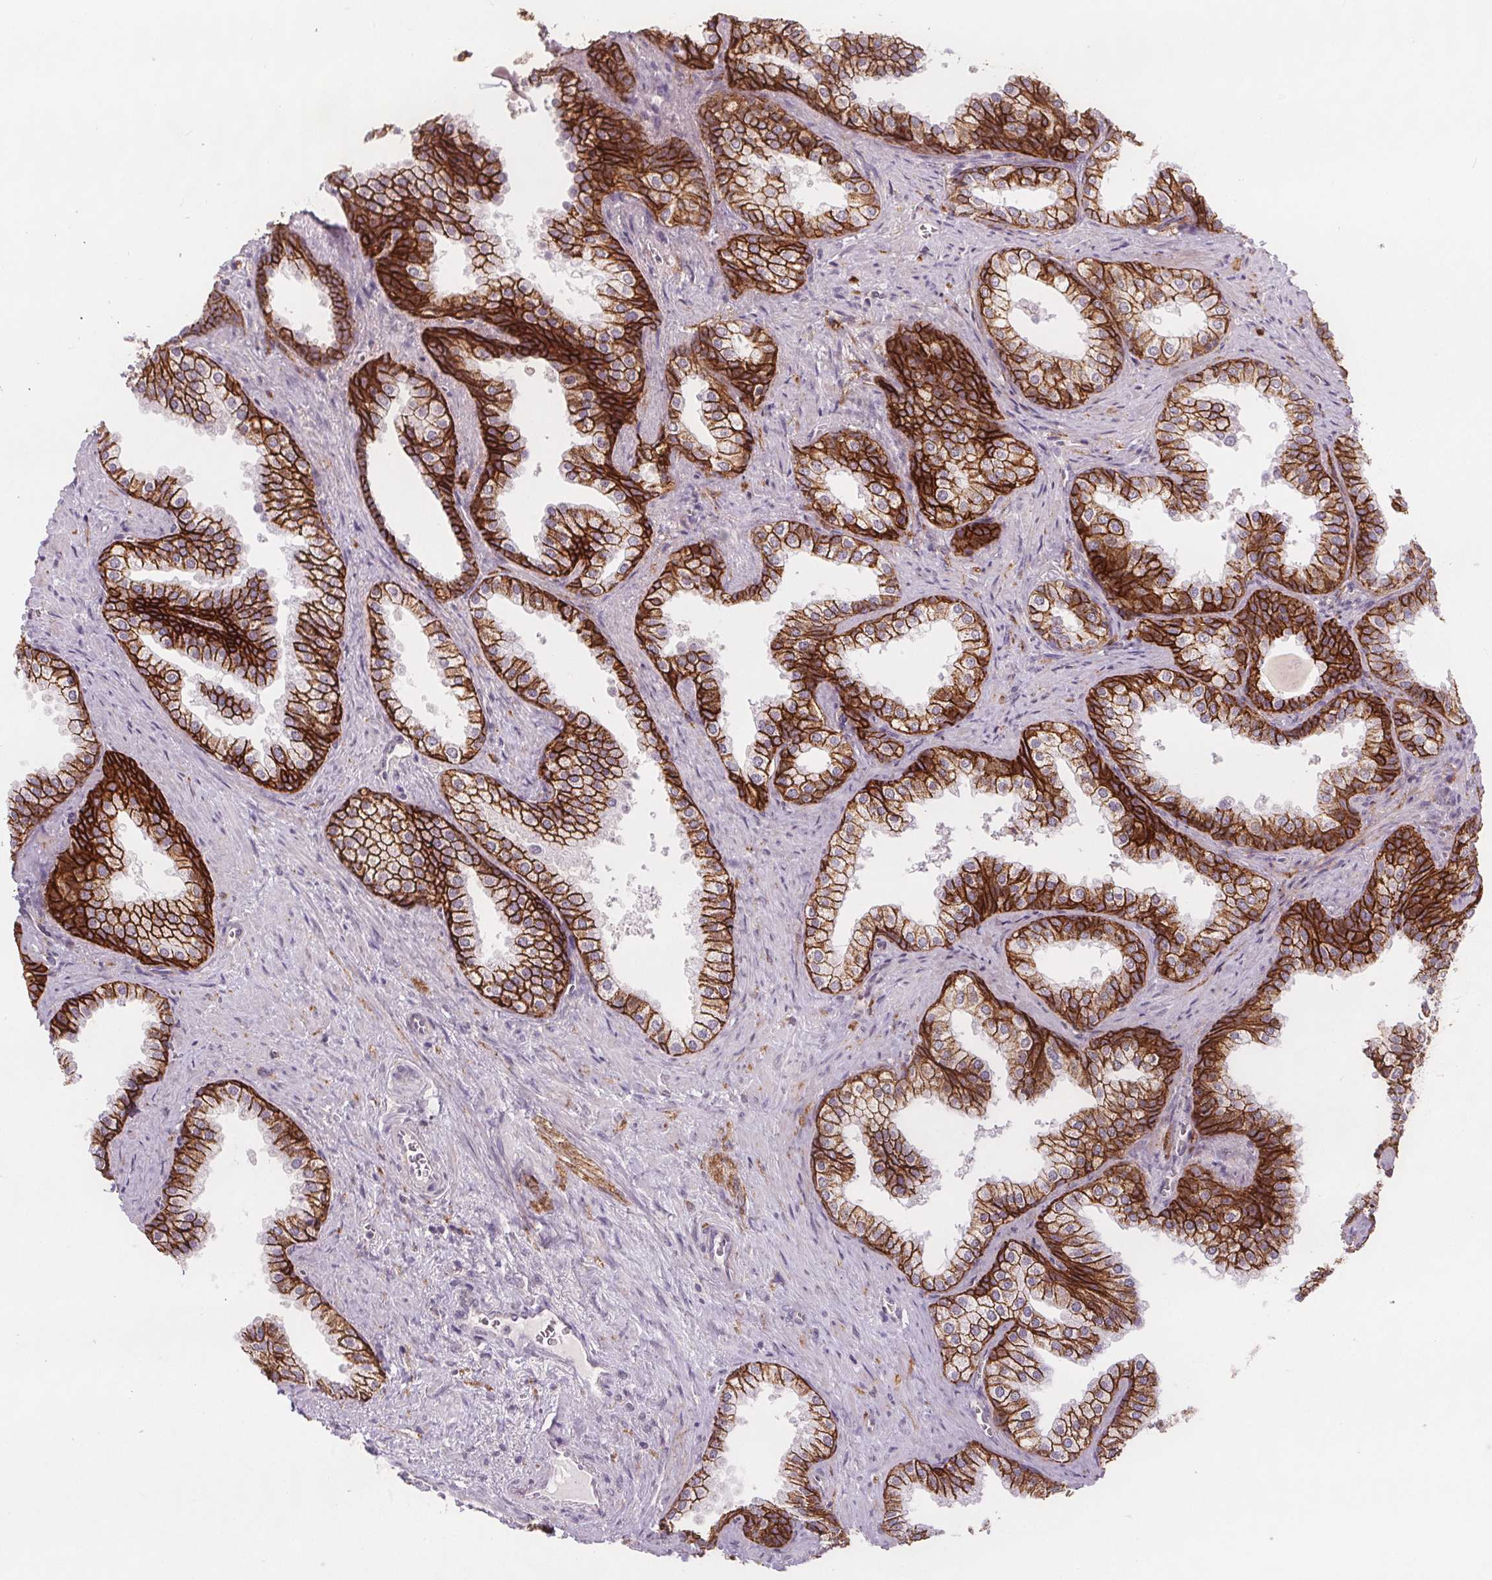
{"staining": {"intensity": "strong", "quantity": ">75%", "location": "cytoplasmic/membranous"}, "tissue": "prostate", "cell_type": "Glandular cells", "image_type": "normal", "snomed": [{"axis": "morphology", "description": "Normal tissue, NOS"}, {"axis": "topography", "description": "Prostate"}], "caption": "An immunohistochemistry histopathology image of normal tissue is shown. Protein staining in brown highlights strong cytoplasmic/membranous positivity in prostate within glandular cells.", "gene": "ATP1A1", "patient": {"sex": "male", "age": 79}}